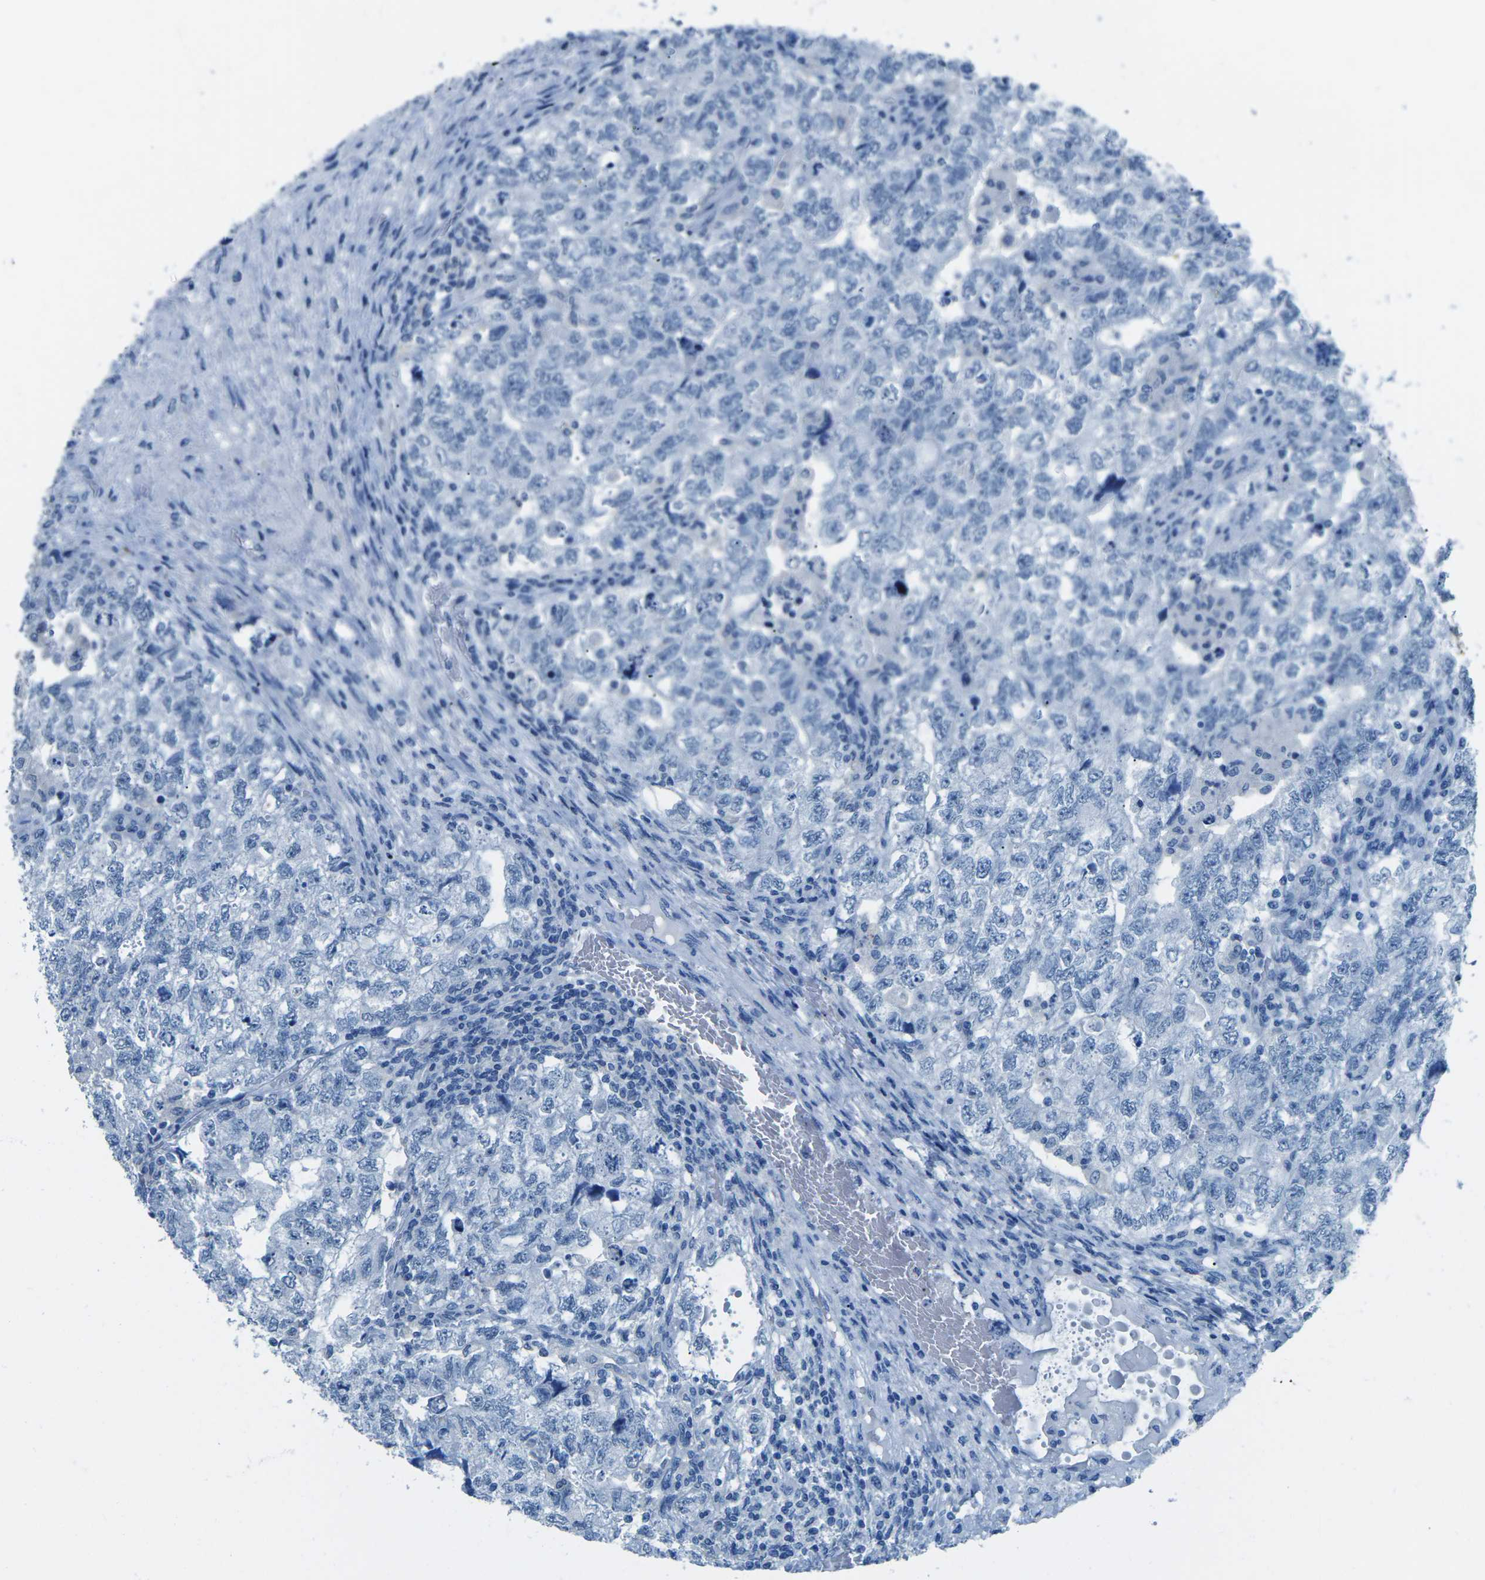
{"staining": {"intensity": "negative", "quantity": "none", "location": "none"}, "tissue": "testis cancer", "cell_type": "Tumor cells", "image_type": "cancer", "snomed": [{"axis": "morphology", "description": "Carcinoma, Embryonal, NOS"}, {"axis": "topography", "description": "Testis"}], "caption": "Histopathology image shows no protein staining in tumor cells of testis cancer (embryonal carcinoma) tissue.", "gene": "MYH8", "patient": {"sex": "male", "age": 36}}